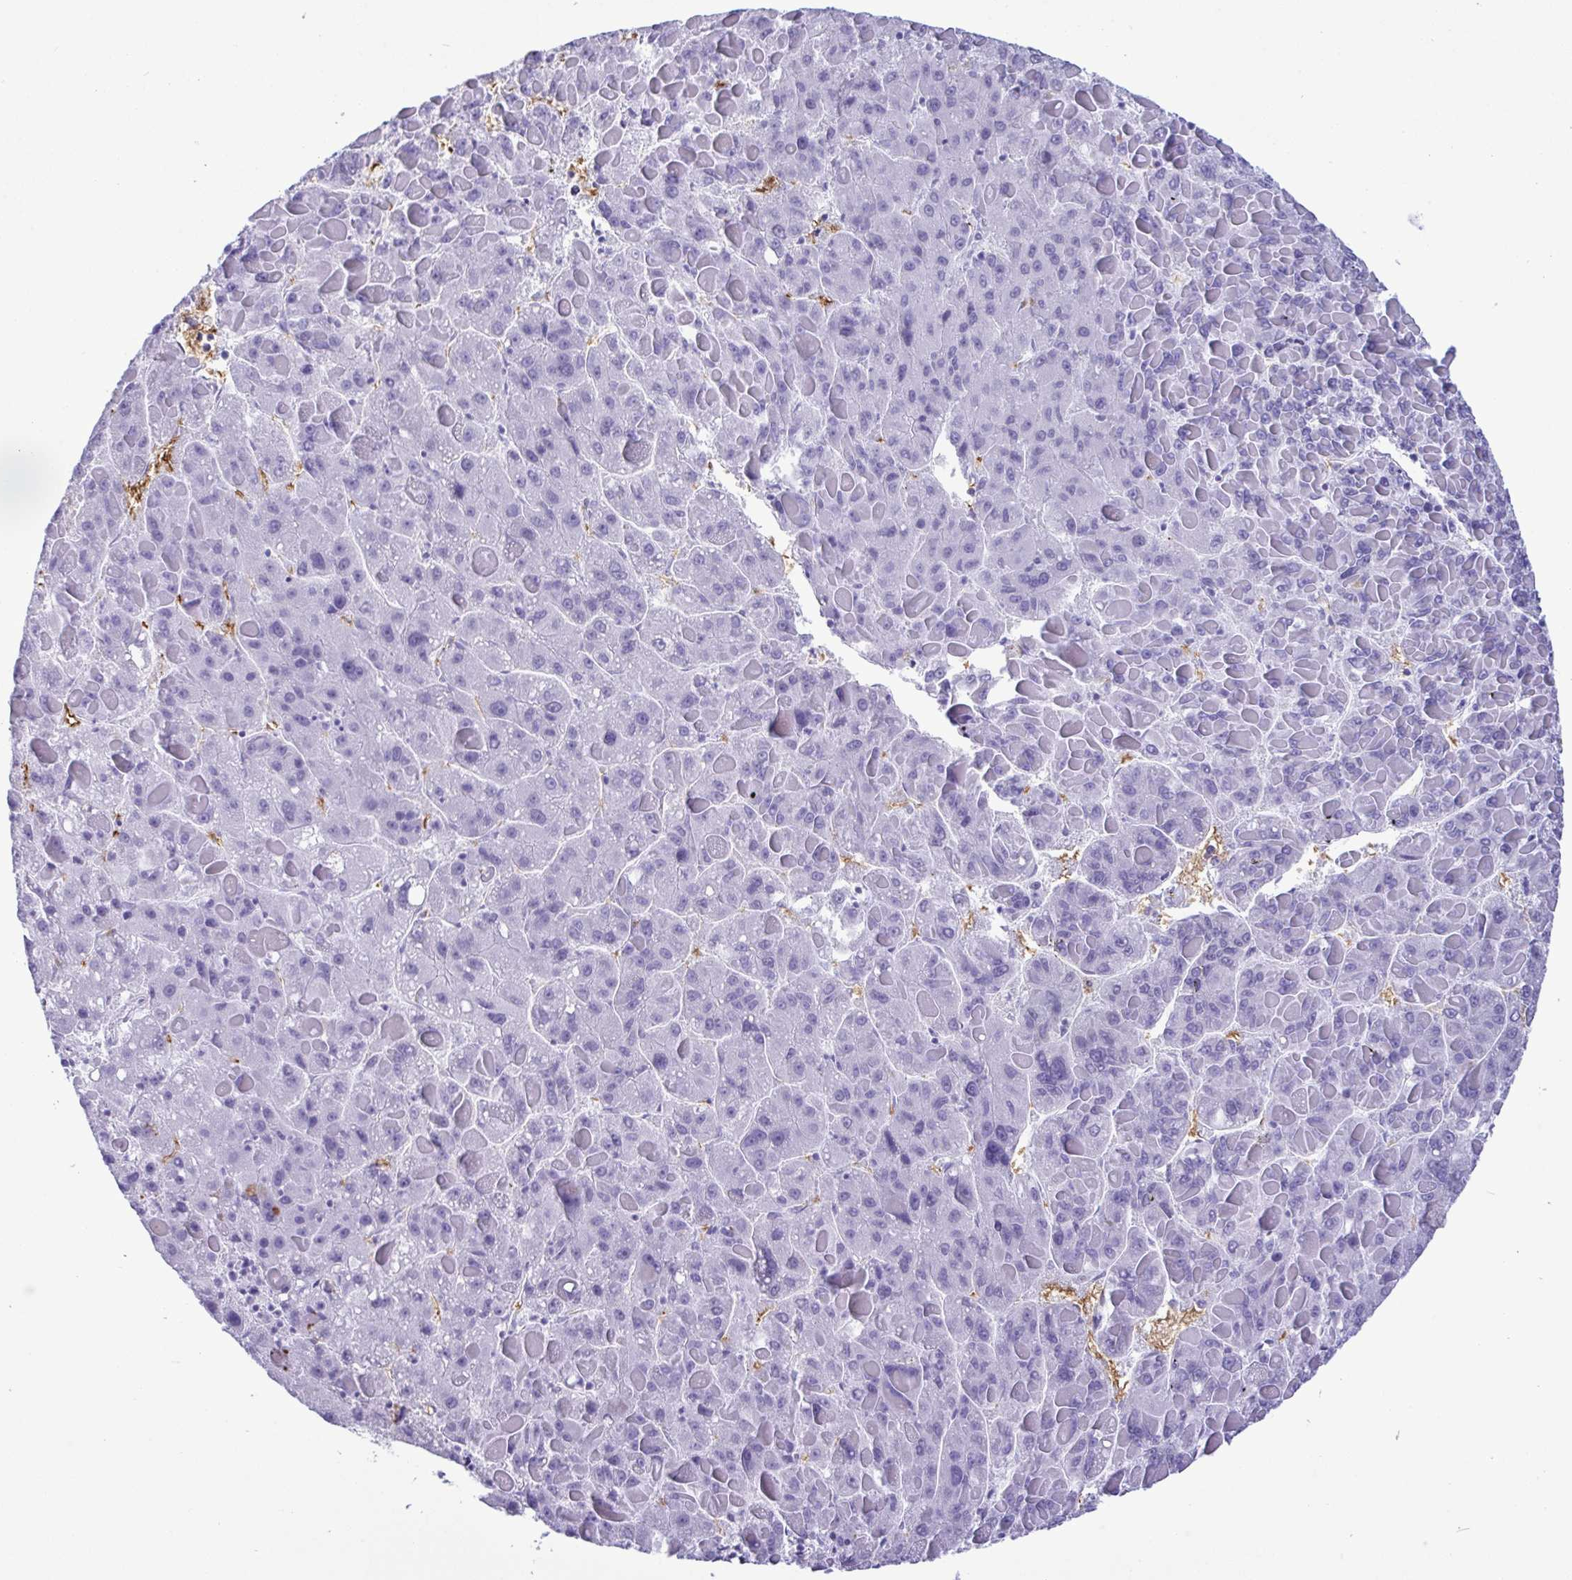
{"staining": {"intensity": "negative", "quantity": "none", "location": "none"}, "tissue": "liver cancer", "cell_type": "Tumor cells", "image_type": "cancer", "snomed": [{"axis": "morphology", "description": "Carcinoma, Hepatocellular, NOS"}, {"axis": "topography", "description": "Liver"}], "caption": "Immunohistochemistry histopathology image of human liver cancer (hepatocellular carcinoma) stained for a protein (brown), which reveals no positivity in tumor cells. The staining is performed using DAB brown chromogen with nuclei counter-stained in using hematoxylin.", "gene": "SLC2A1", "patient": {"sex": "female", "age": 82}}